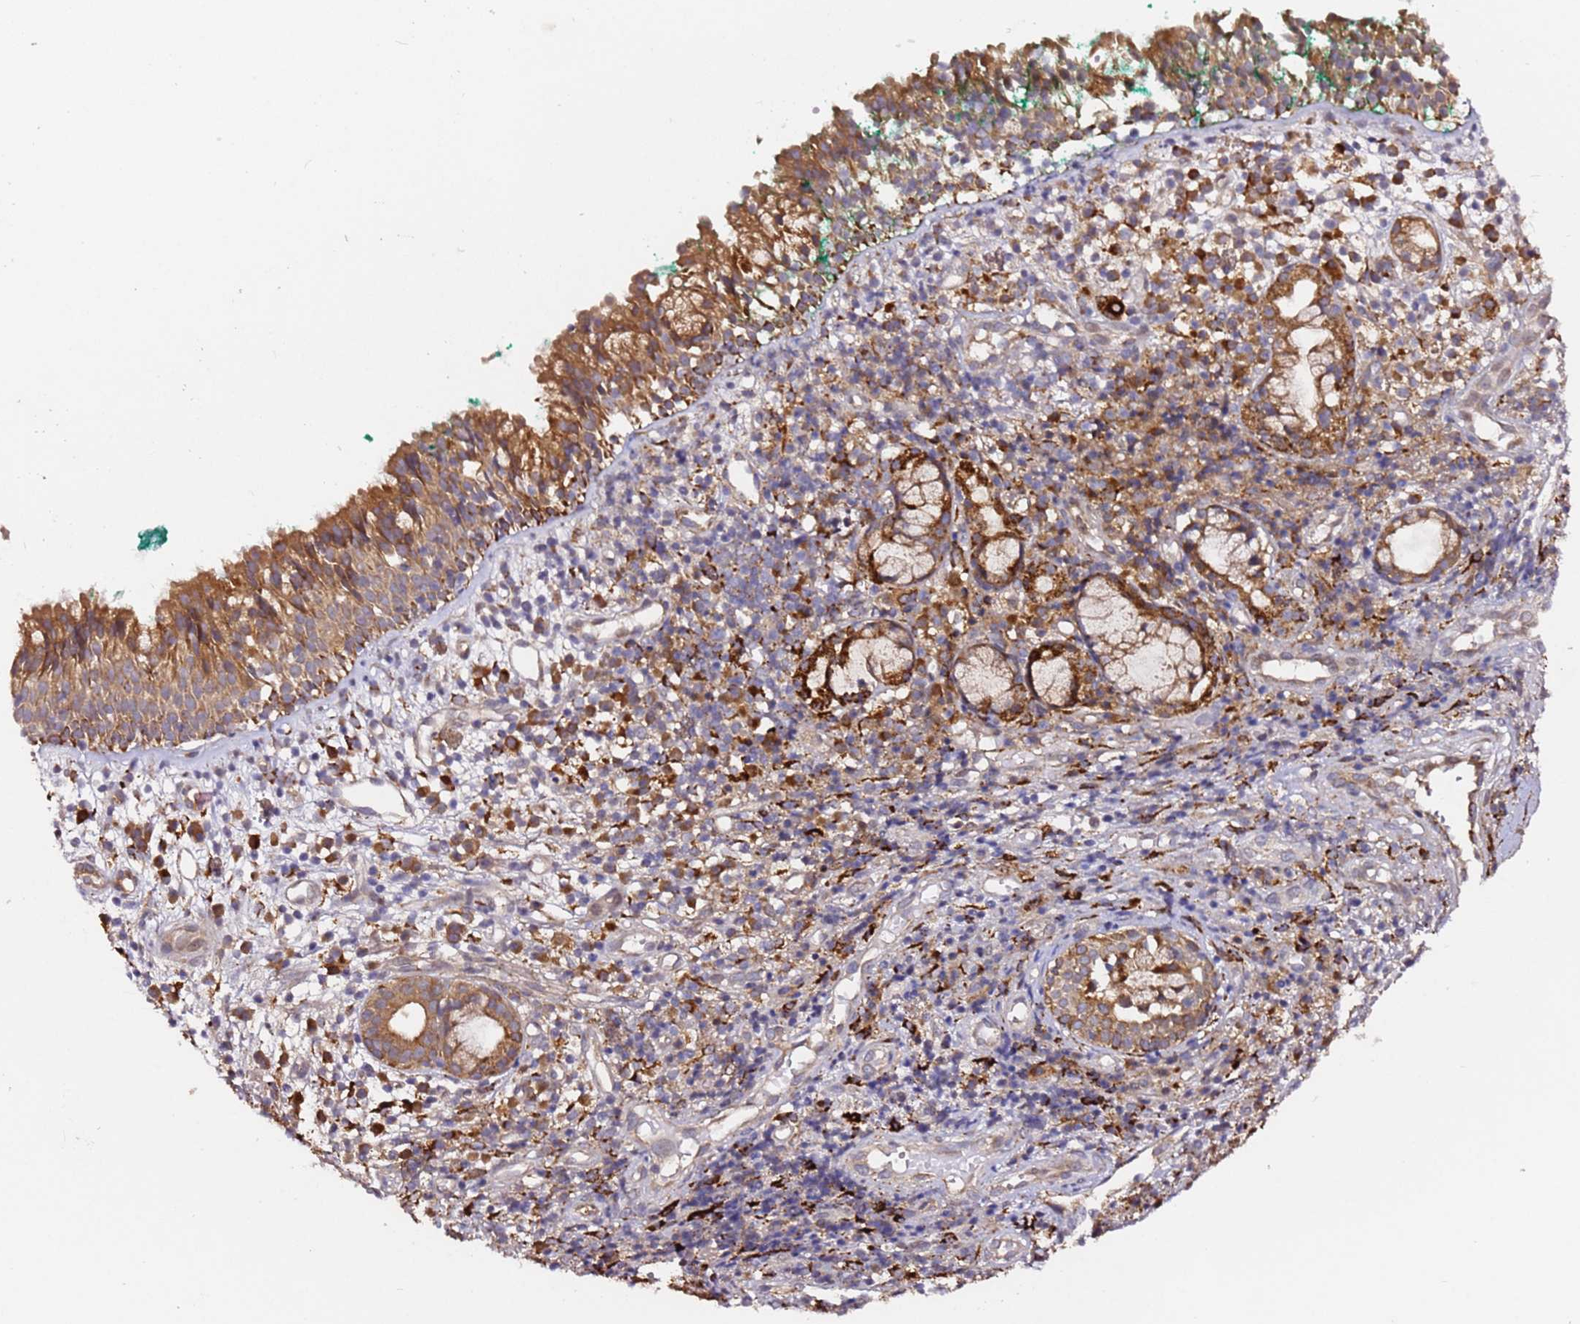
{"staining": {"intensity": "negative", "quantity": "none", "location": "none"}, "tissue": "adipose tissue", "cell_type": "Adipocytes", "image_type": "normal", "snomed": [{"axis": "morphology", "description": "Normal tissue, NOS"}, {"axis": "morphology", "description": "Basal cell carcinoma"}, {"axis": "topography", "description": "Cartilage tissue"}, {"axis": "topography", "description": "Nasopharynx"}, {"axis": "topography", "description": "Oral tissue"}], "caption": "Unremarkable adipose tissue was stained to show a protein in brown. There is no significant expression in adipocytes. The staining is performed using DAB (3,3'-diaminobenzidine) brown chromogen with nuclei counter-stained in using hematoxylin.", "gene": "ALG11", "patient": {"sex": "female", "age": 77}}